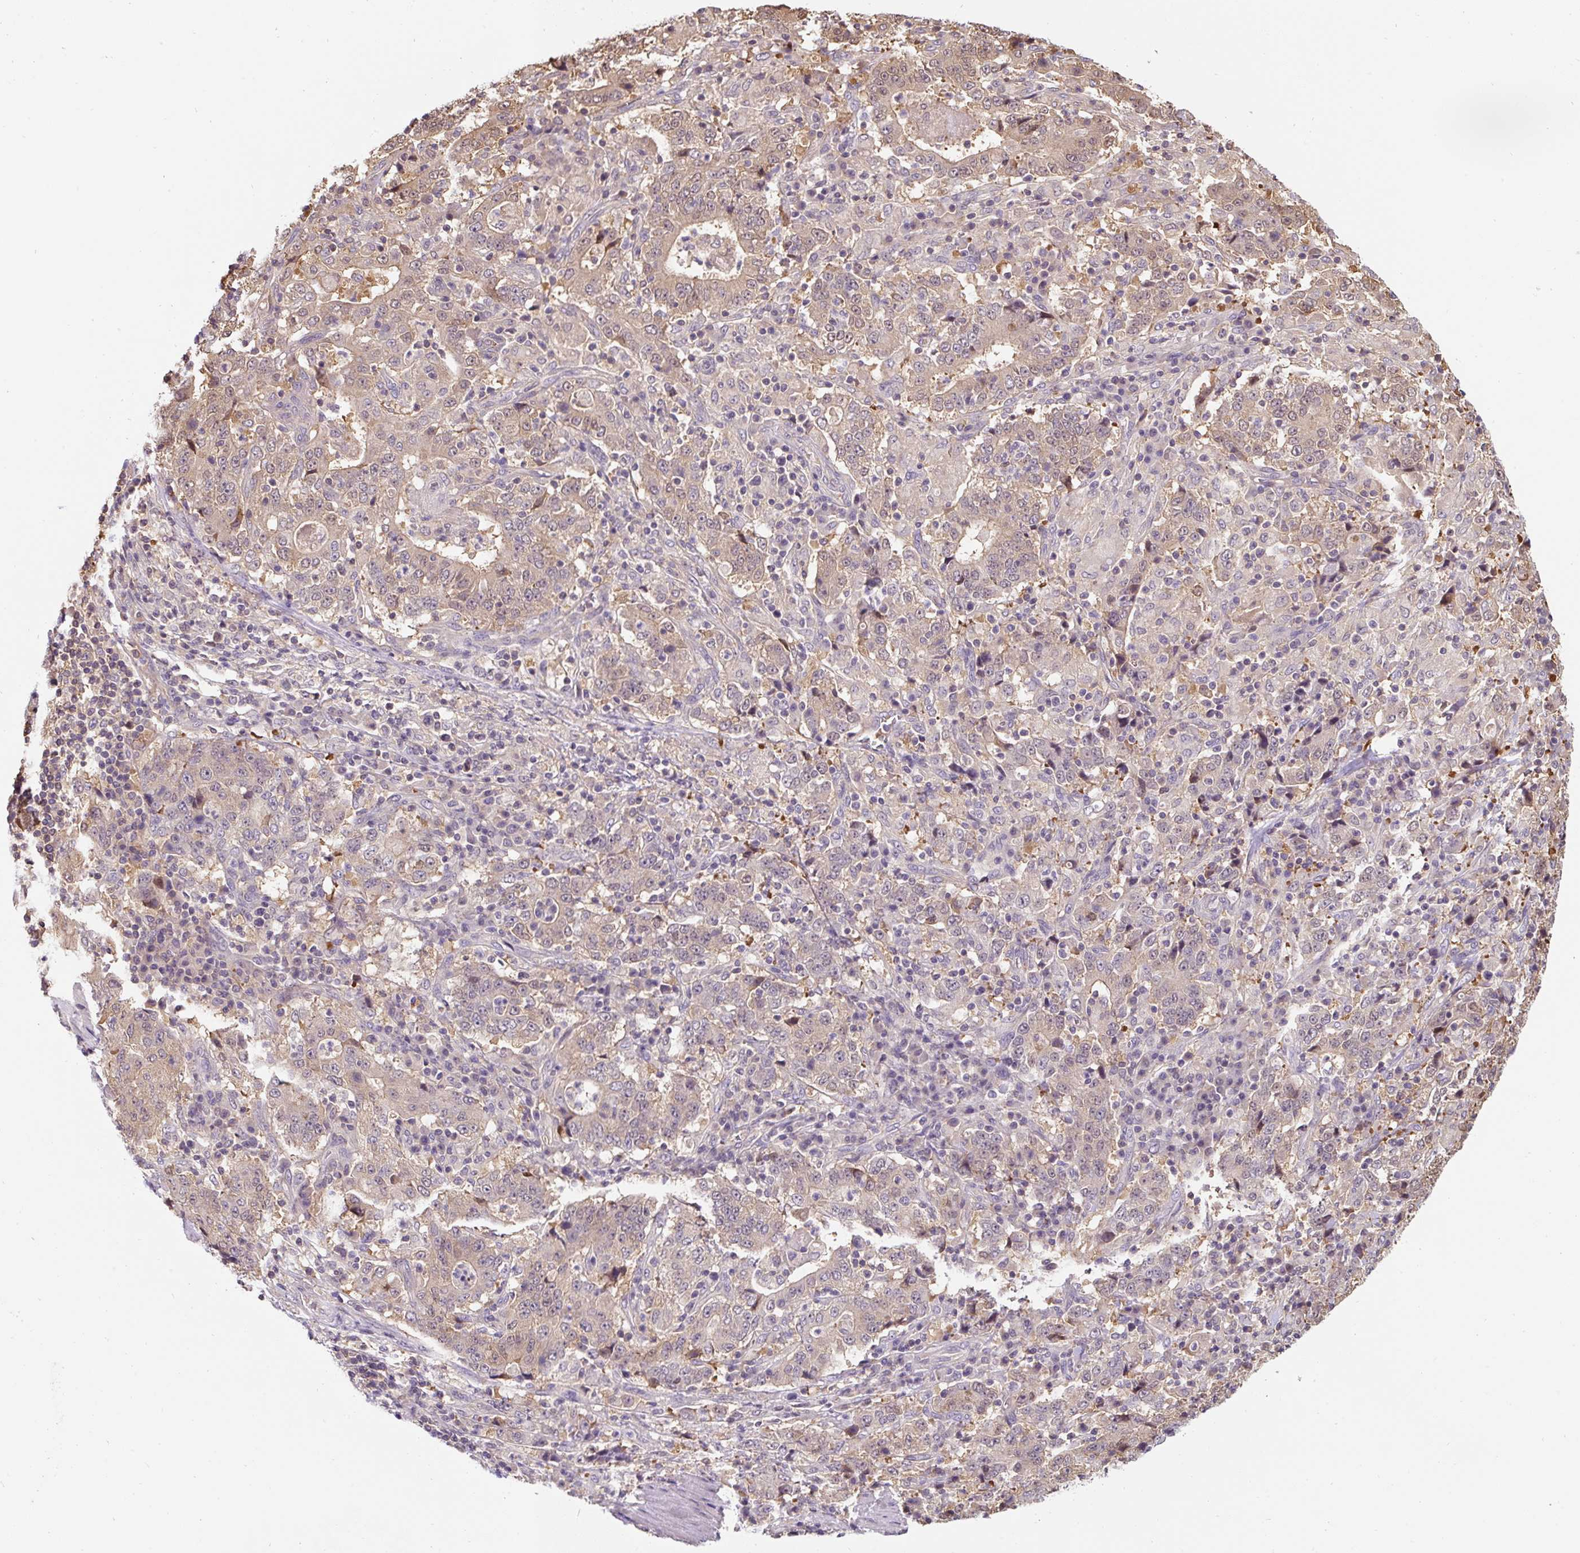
{"staining": {"intensity": "weak", "quantity": "25%-75%", "location": "cytoplasmic/membranous"}, "tissue": "stomach cancer", "cell_type": "Tumor cells", "image_type": "cancer", "snomed": [{"axis": "morphology", "description": "Normal tissue, NOS"}, {"axis": "morphology", "description": "Adenocarcinoma, NOS"}, {"axis": "topography", "description": "Stomach, upper"}, {"axis": "topography", "description": "Stomach"}], "caption": "A photomicrograph of stomach adenocarcinoma stained for a protein demonstrates weak cytoplasmic/membranous brown staining in tumor cells.", "gene": "ST13", "patient": {"sex": "male", "age": 59}}